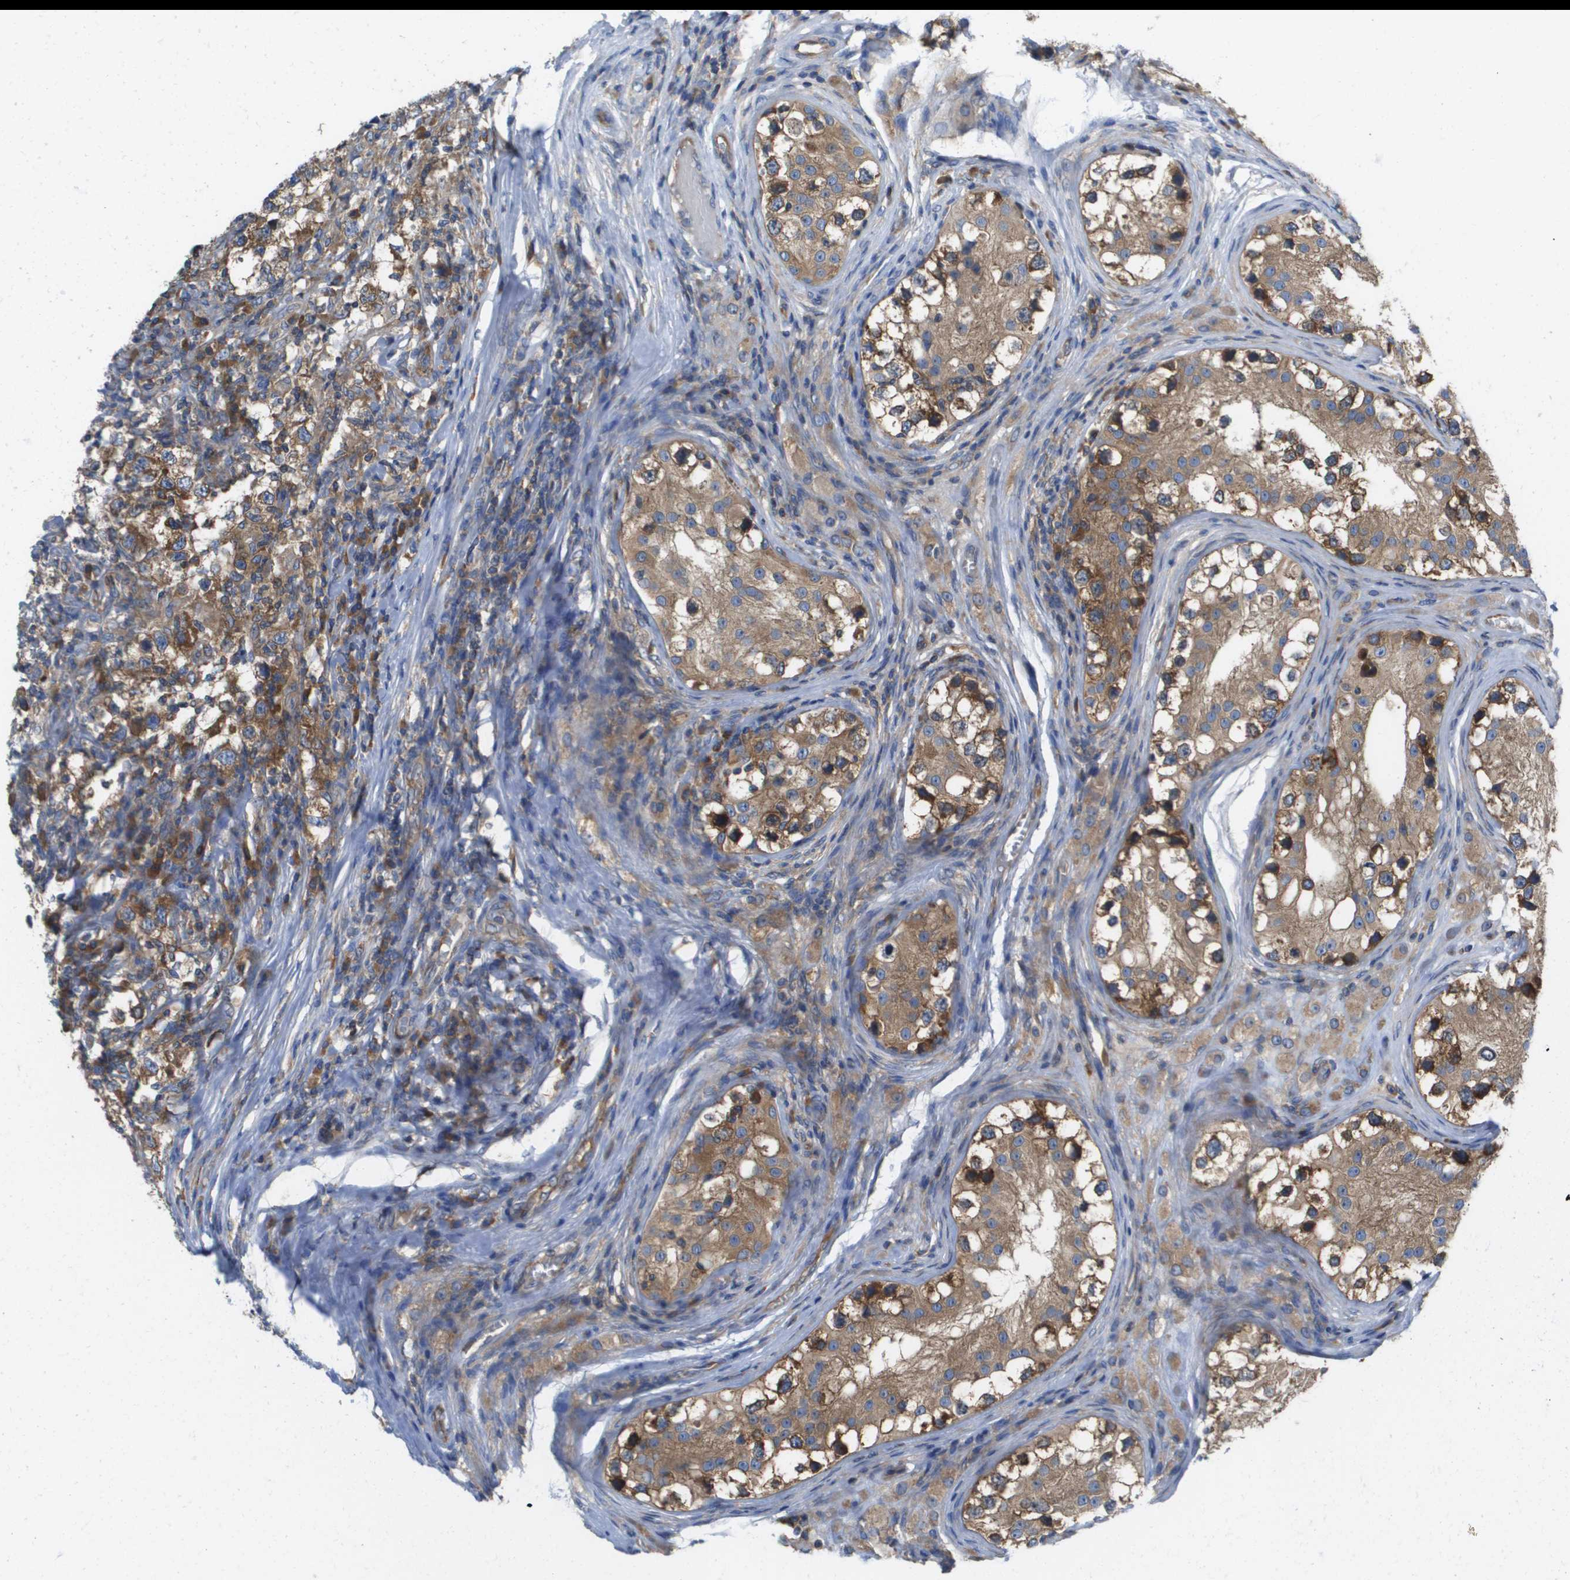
{"staining": {"intensity": "moderate", "quantity": ">75%", "location": "cytoplasmic/membranous"}, "tissue": "testis cancer", "cell_type": "Tumor cells", "image_type": "cancer", "snomed": [{"axis": "morphology", "description": "Carcinoma, Embryonal, NOS"}, {"axis": "topography", "description": "Testis"}], "caption": "A medium amount of moderate cytoplasmic/membranous positivity is identified in about >75% of tumor cells in testis cancer tissue.", "gene": "EIF4G2", "patient": {"sex": "male", "age": 21}}